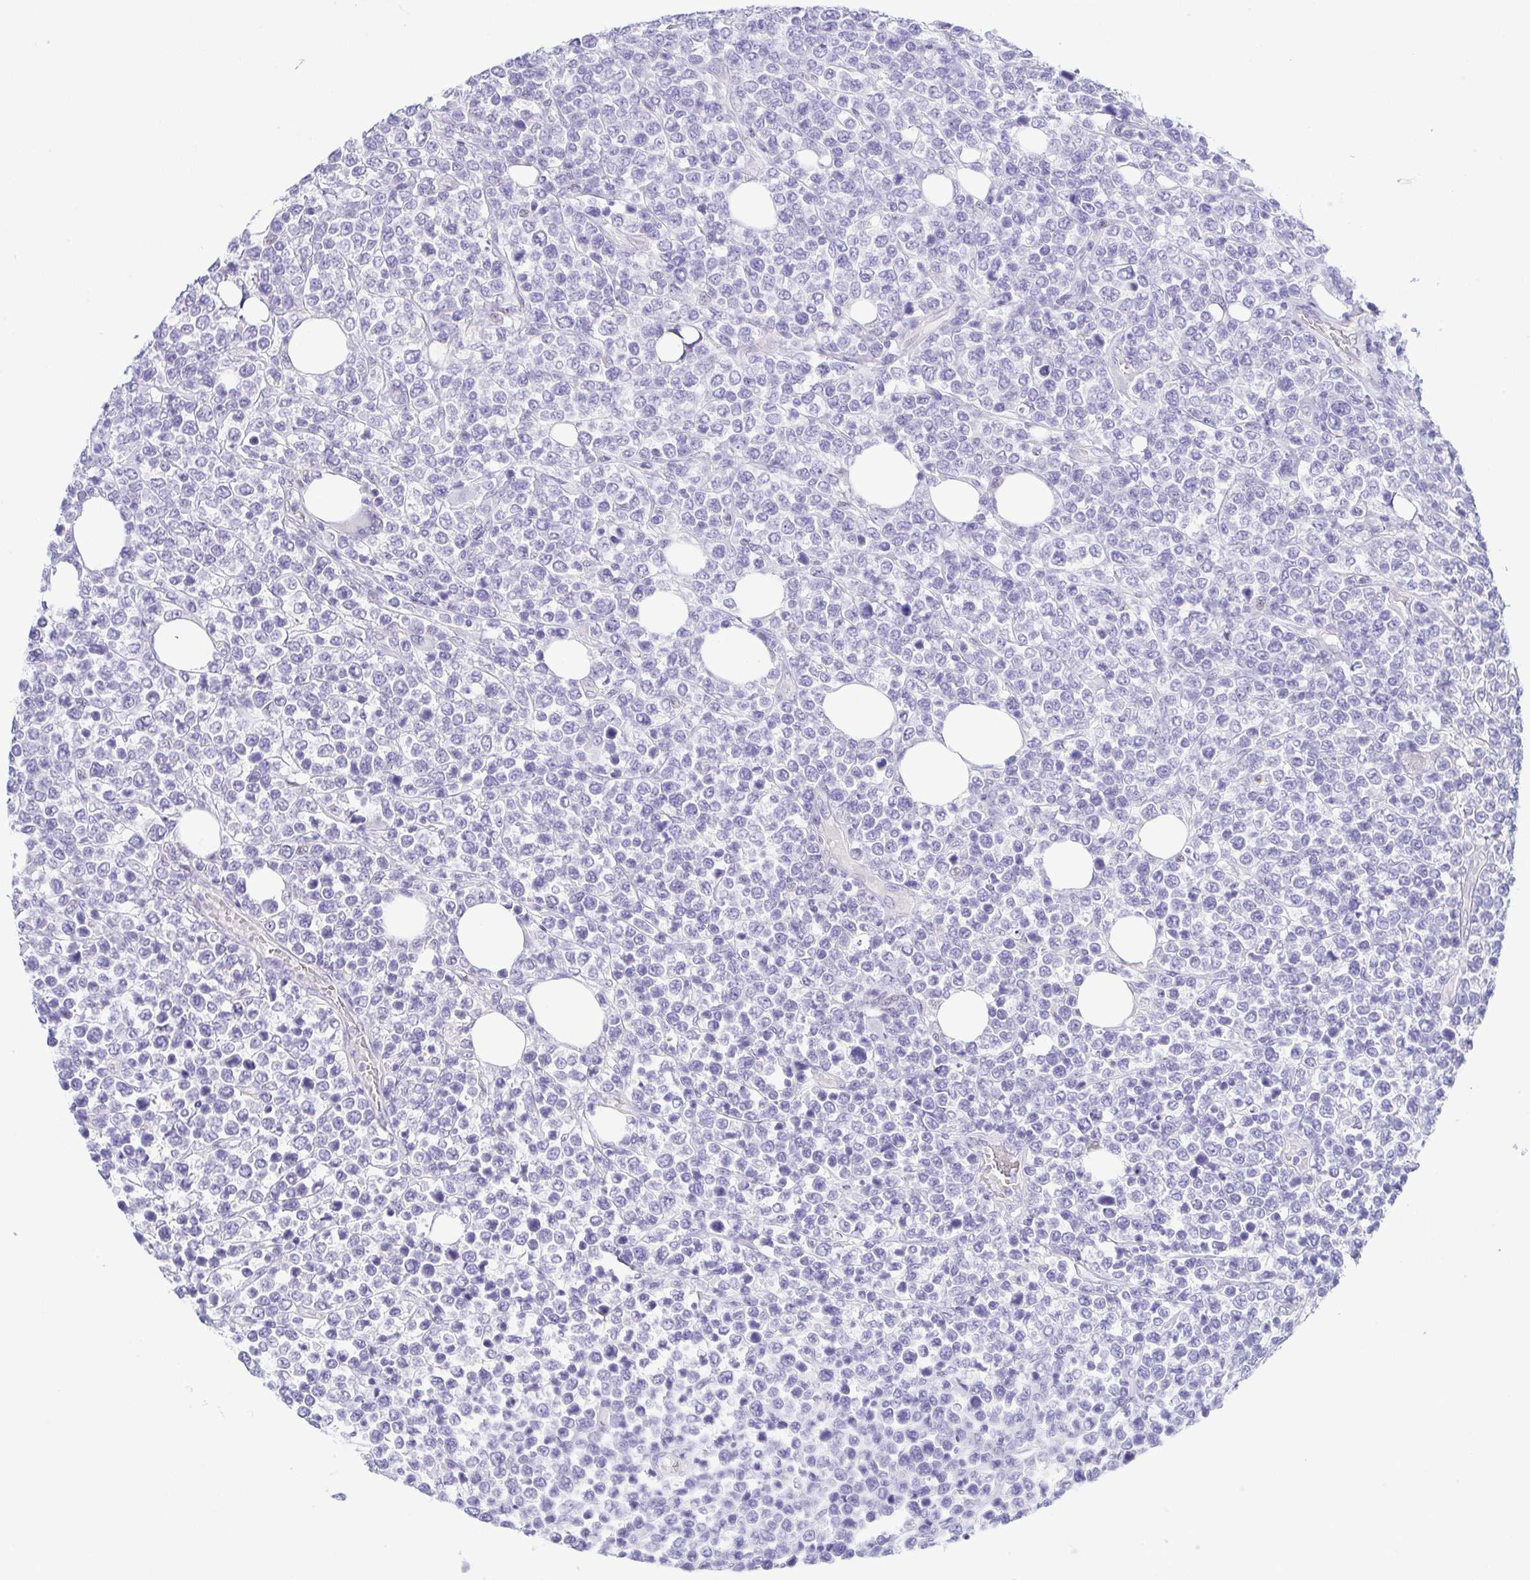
{"staining": {"intensity": "negative", "quantity": "none", "location": "none"}, "tissue": "lymphoma", "cell_type": "Tumor cells", "image_type": "cancer", "snomed": [{"axis": "morphology", "description": "Malignant lymphoma, non-Hodgkin's type, High grade"}, {"axis": "topography", "description": "Soft tissue"}], "caption": "DAB (3,3'-diaminobenzidine) immunohistochemical staining of high-grade malignant lymphoma, non-Hodgkin's type displays no significant expression in tumor cells.", "gene": "EPB42", "patient": {"sex": "female", "age": 56}}